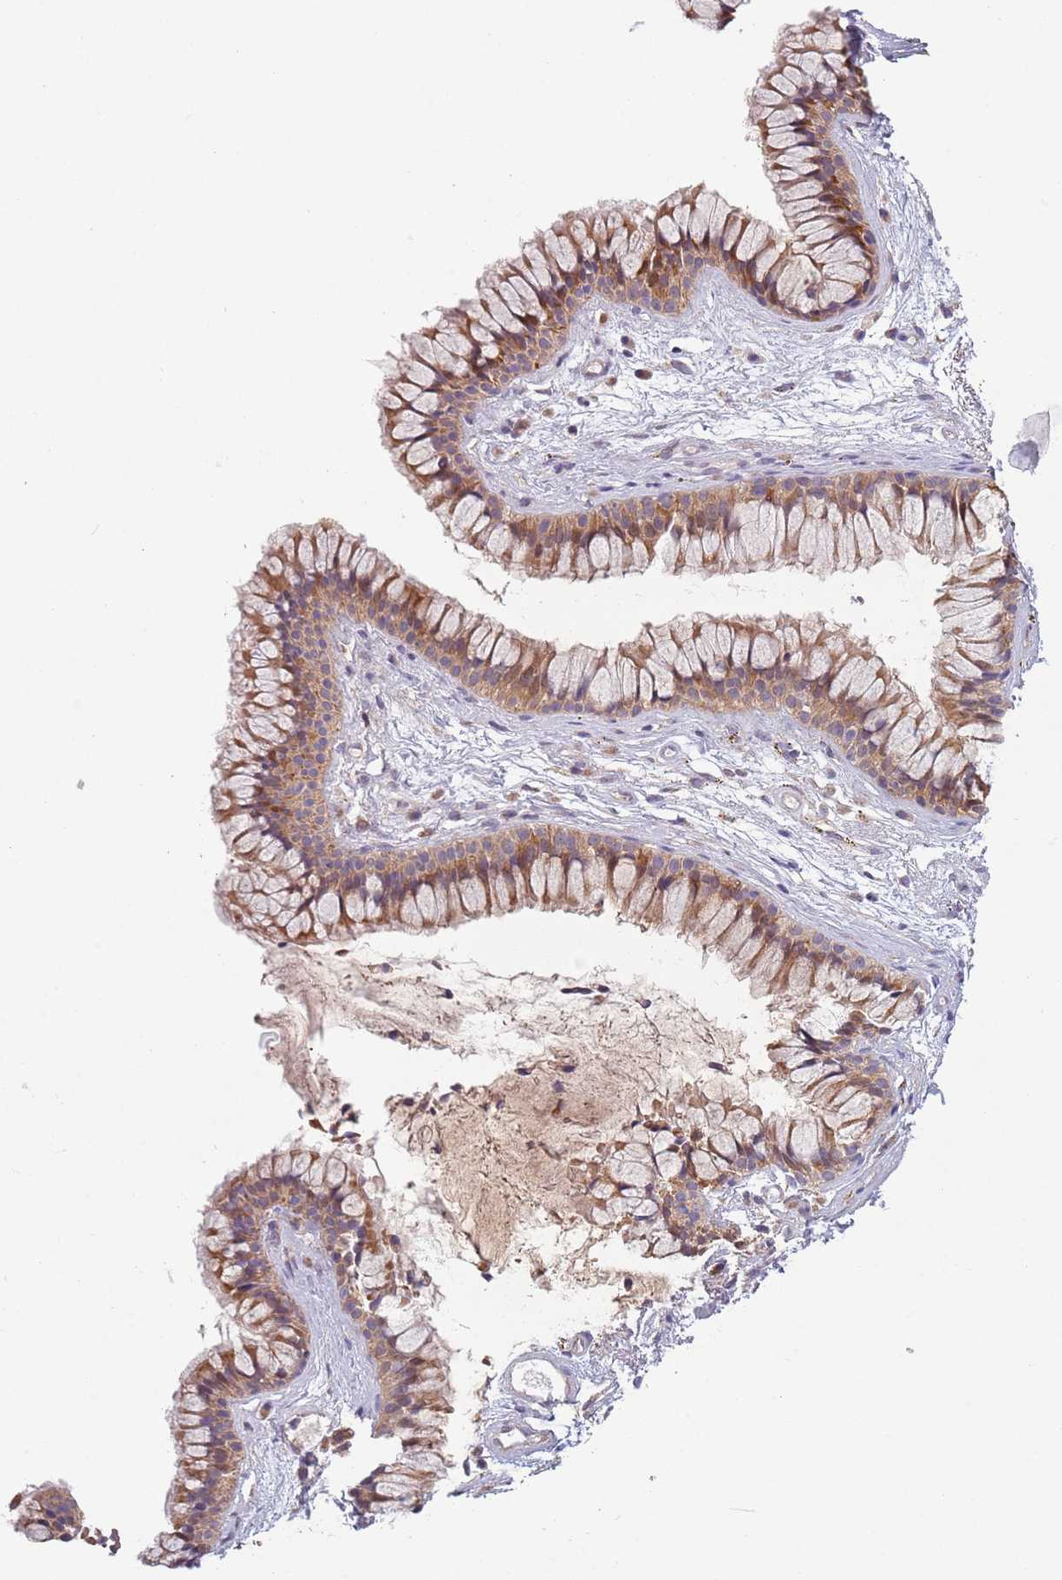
{"staining": {"intensity": "moderate", "quantity": ">75%", "location": "cytoplasmic/membranous"}, "tissue": "nasopharynx", "cell_type": "Respiratory epithelial cells", "image_type": "normal", "snomed": [{"axis": "morphology", "description": "Normal tissue, NOS"}, {"axis": "topography", "description": "Nasopharynx"}], "caption": "Respiratory epithelial cells show medium levels of moderate cytoplasmic/membranous staining in approximately >75% of cells in normal human nasopharynx.", "gene": "COQ5", "patient": {"sex": "male", "age": 82}}